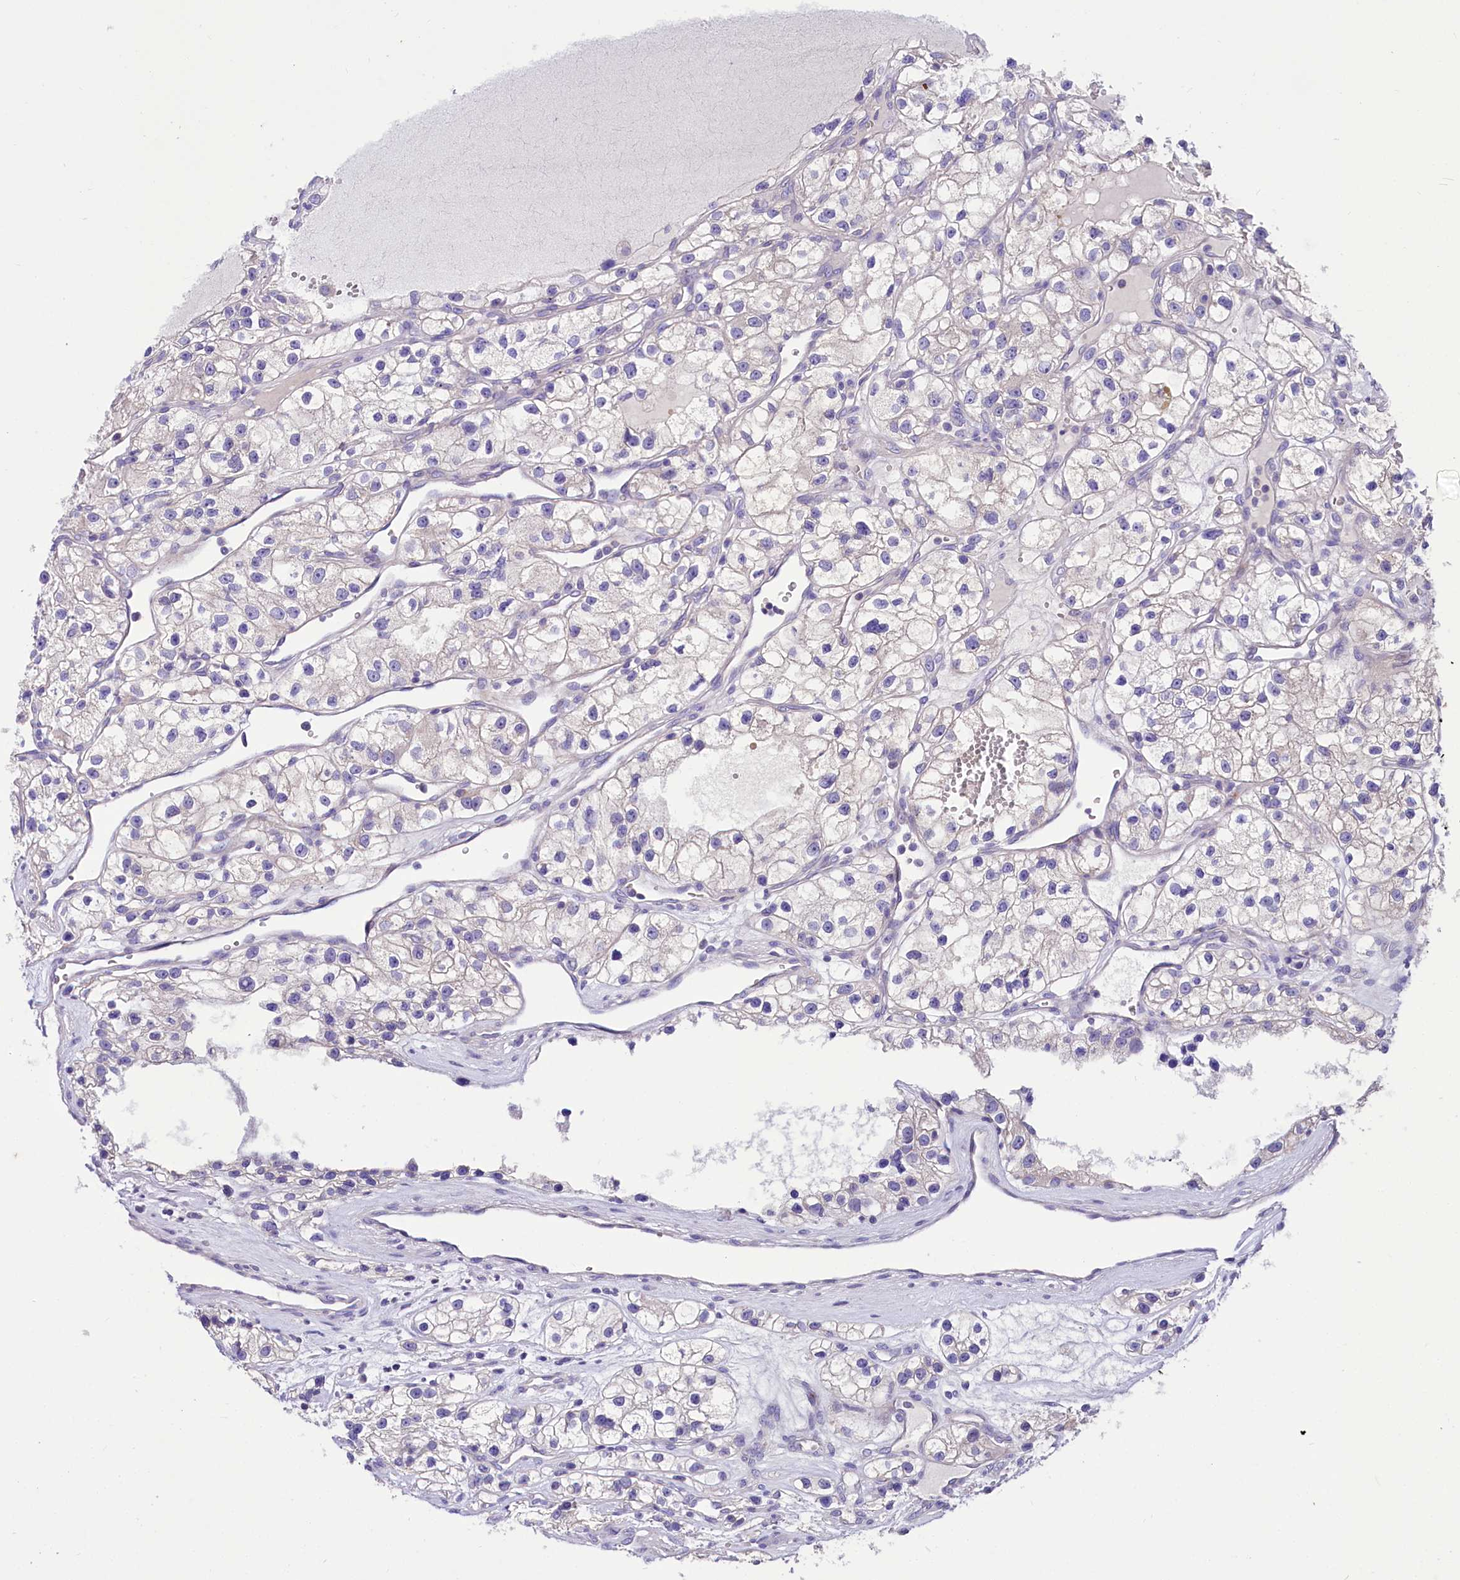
{"staining": {"intensity": "negative", "quantity": "none", "location": "none"}, "tissue": "renal cancer", "cell_type": "Tumor cells", "image_type": "cancer", "snomed": [{"axis": "morphology", "description": "Adenocarcinoma, NOS"}, {"axis": "topography", "description": "Kidney"}], "caption": "This is an IHC photomicrograph of renal adenocarcinoma. There is no staining in tumor cells.", "gene": "ABHD5", "patient": {"sex": "female", "age": 57}}